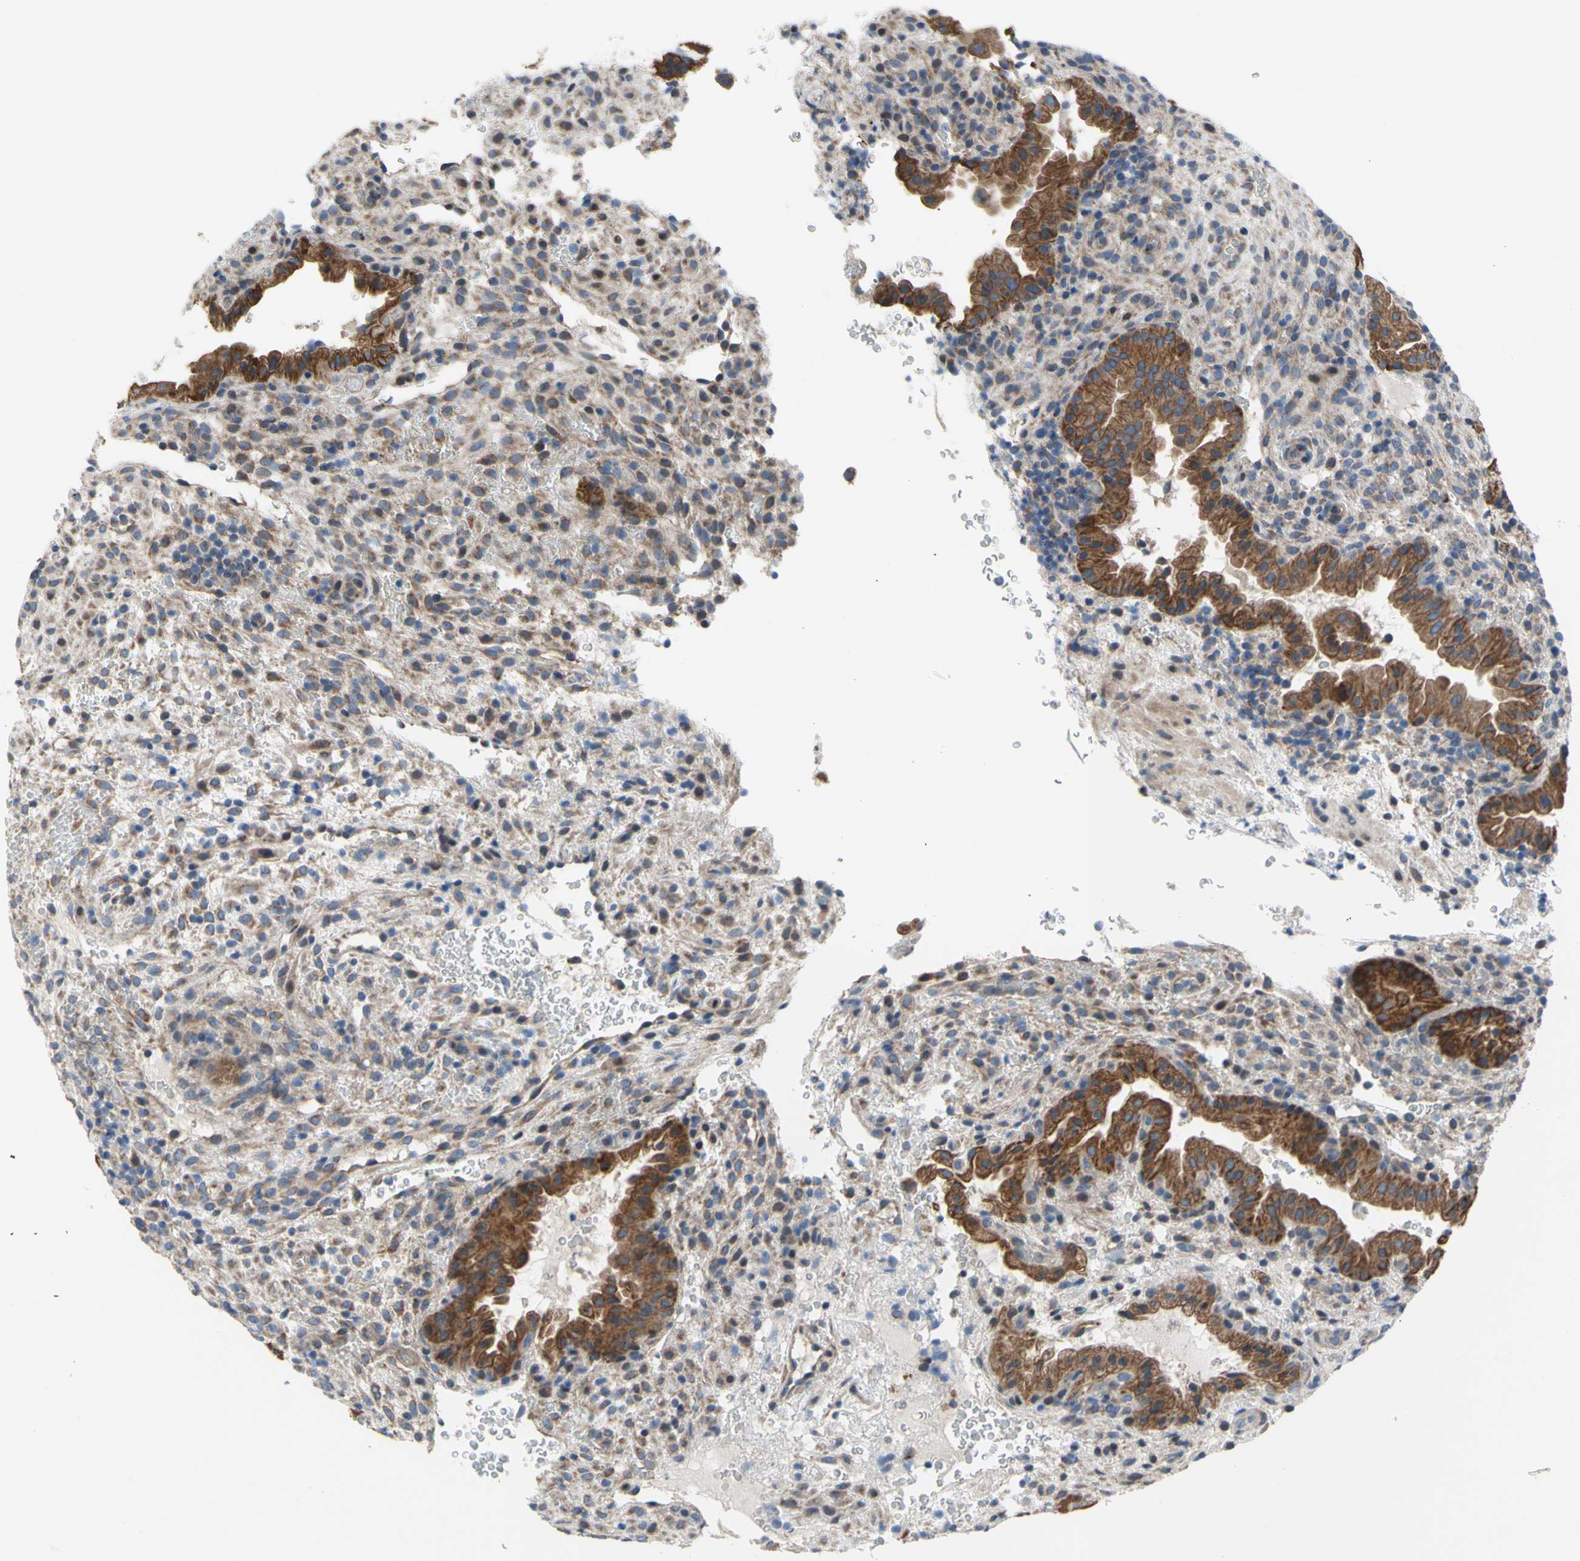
{"staining": {"intensity": "moderate", "quantity": "25%-75%", "location": "cytoplasmic/membranous"}, "tissue": "placenta", "cell_type": "Decidual cells", "image_type": "normal", "snomed": [{"axis": "morphology", "description": "Normal tissue, NOS"}, {"axis": "topography", "description": "Placenta"}], "caption": "Immunohistochemistry (IHC) (DAB) staining of unremarkable human placenta shows moderate cytoplasmic/membranous protein expression in about 25%-75% of decidual cells. Using DAB (brown) and hematoxylin (blue) stains, captured at high magnification using brightfield microscopy.", "gene": "GRAMD2B", "patient": {"sex": "female", "age": 19}}